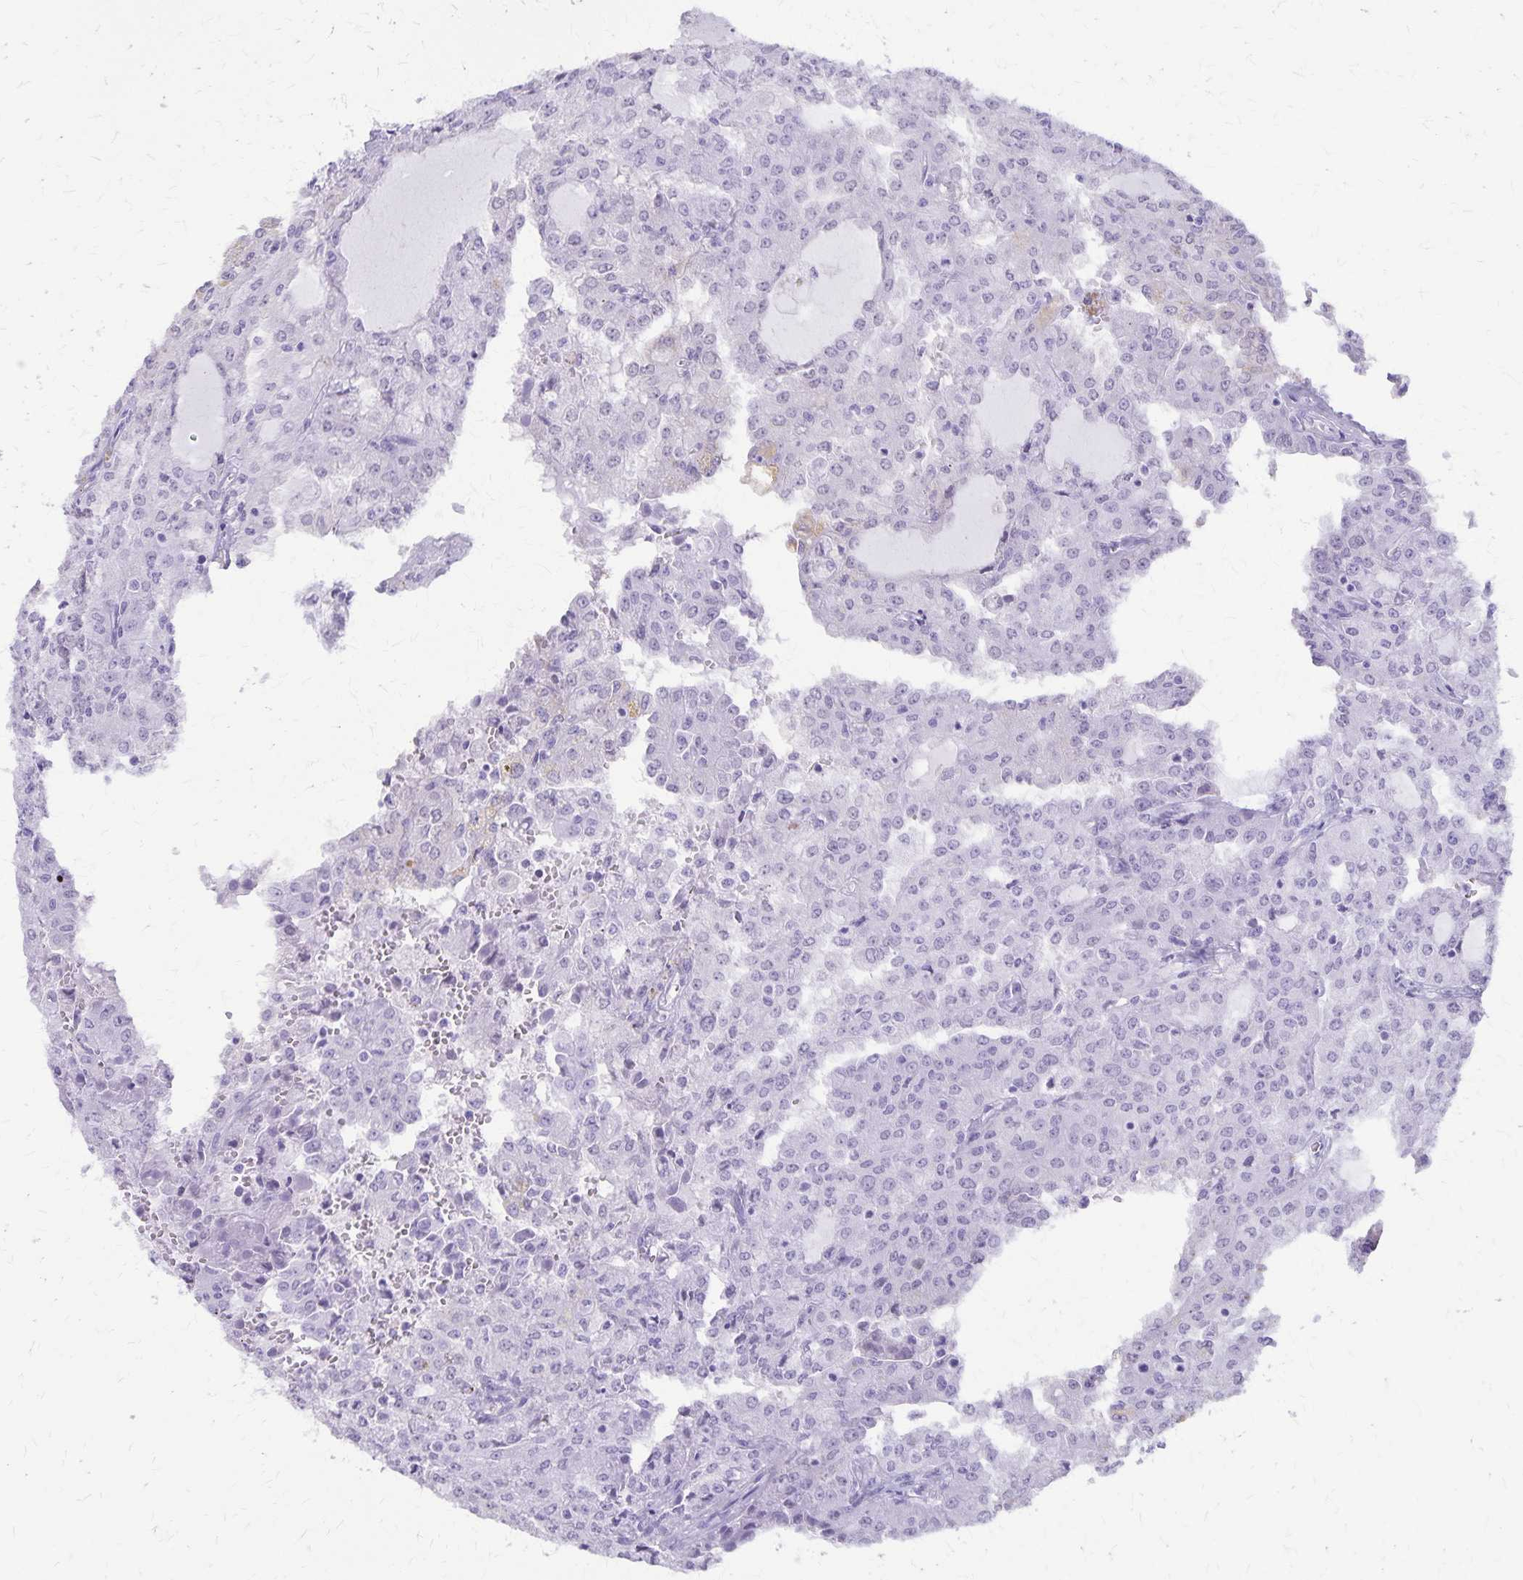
{"staining": {"intensity": "negative", "quantity": "none", "location": "none"}, "tissue": "head and neck cancer", "cell_type": "Tumor cells", "image_type": "cancer", "snomed": [{"axis": "morphology", "description": "Adenocarcinoma, NOS"}, {"axis": "topography", "description": "Head-Neck"}], "caption": "Tumor cells are negative for brown protein staining in adenocarcinoma (head and neck). The staining was performed using DAB (3,3'-diaminobenzidine) to visualize the protein expression in brown, while the nuclei were stained in blue with hematoxylin (Magnification: 20x).", "gene": "DEFA5", "patient": {"sex": "male", "age": 64}}